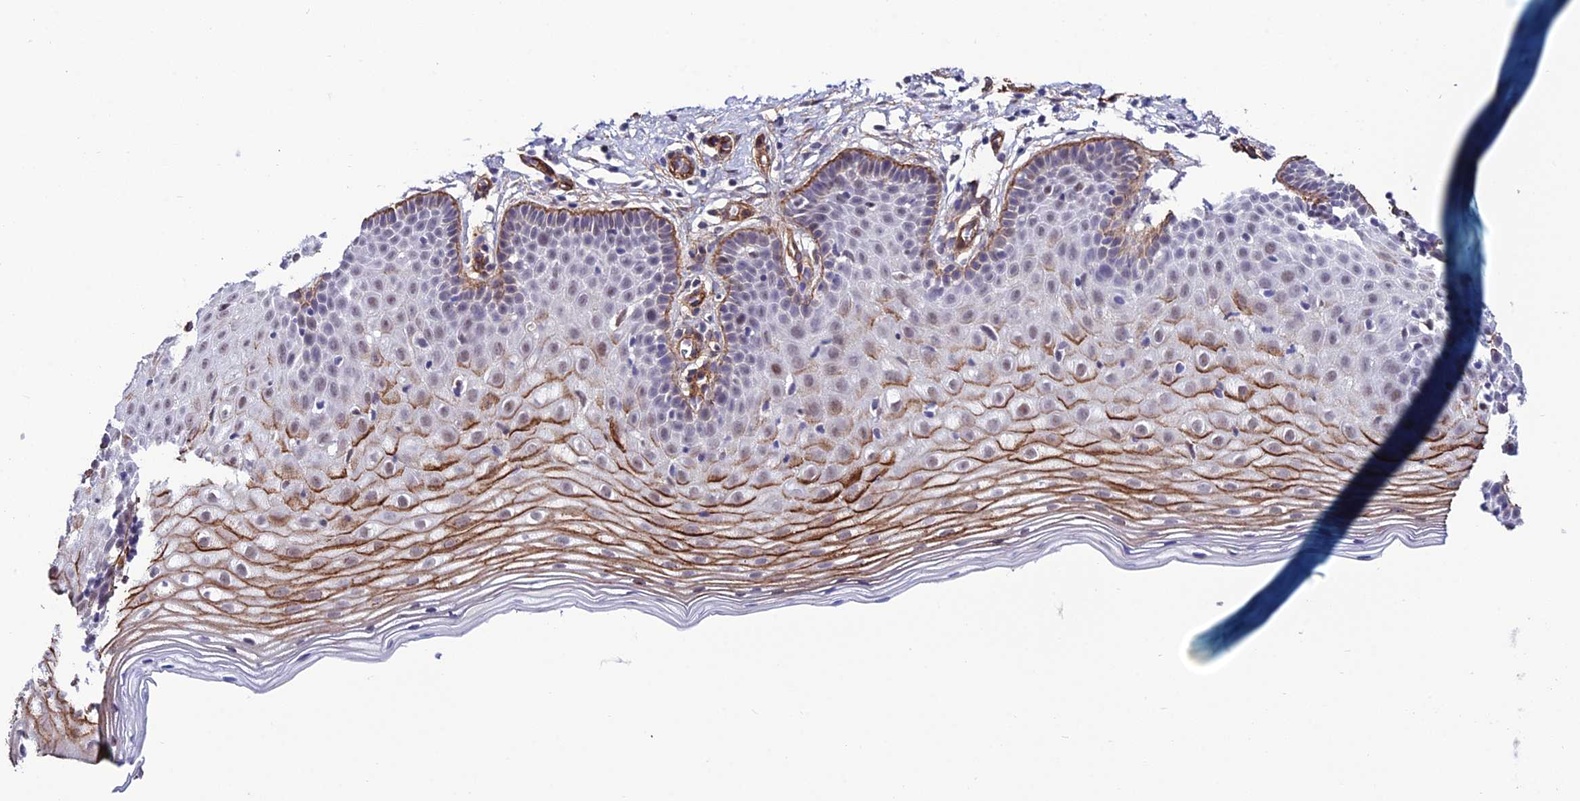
{"staining": {"intensity": "moderate", "quantity": "25%-75%", "location": "nuclear"}, "tissue": "cervix", "cell_type": "Glandular cells", "image_type": "normal", "snomed": [{"axis": "morphology", "description": "Normal tissue, NOS"}, {"axis": "topography", "description": "Cervix"}], "caption": "The immunohistochemical stain highlights moderate nuclear expression in glandular cells of normal cervix.", "gene": "SYT15B", "patient": {"sex": "female", "age": 36}}